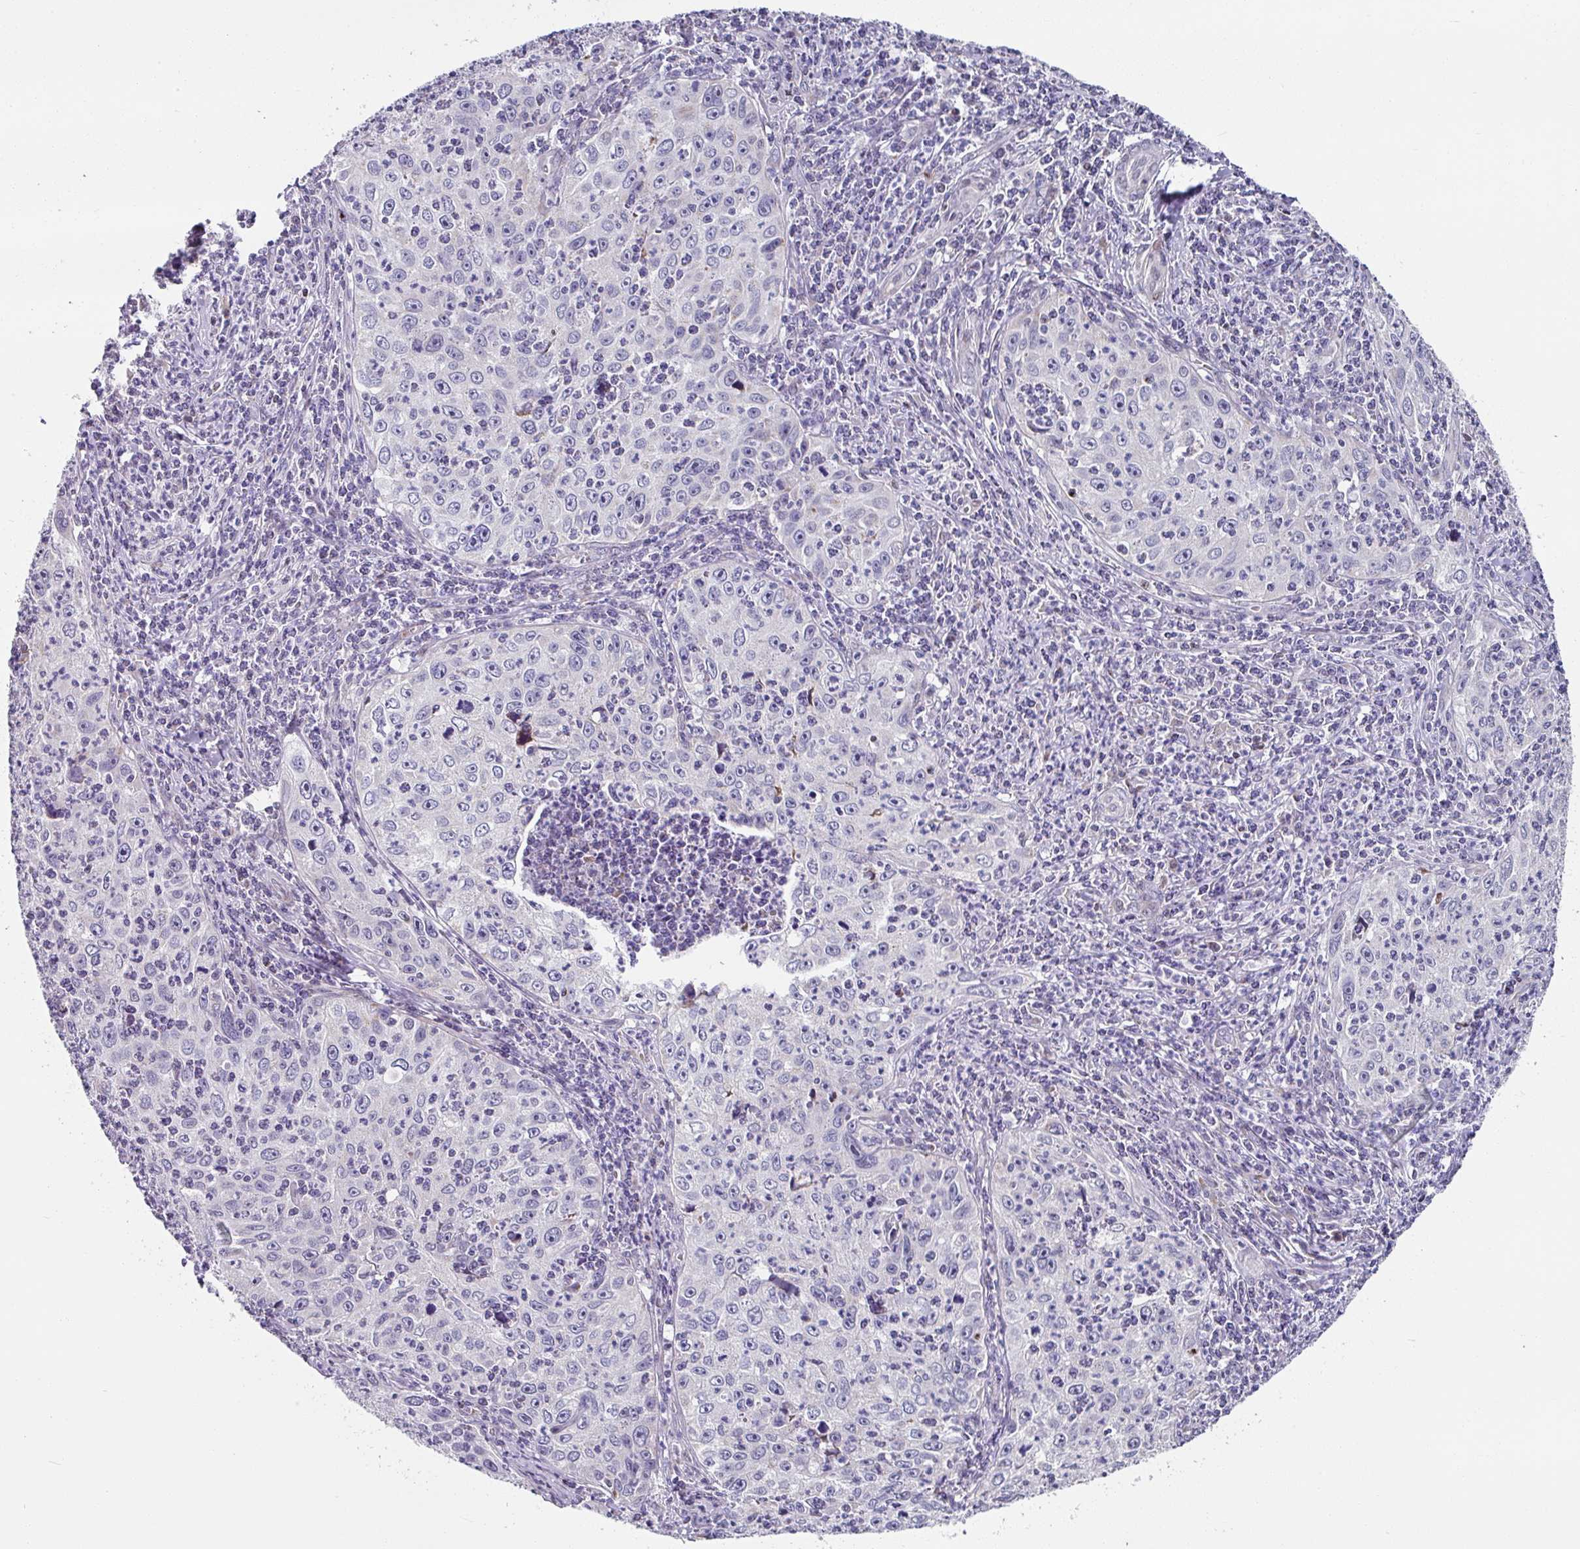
{"staining": {"intensity": "negative", "quantity": "none", "location": "none"}, "tissue": "cervical cancer", "cell_type": "Tumor cells", "image_type": "cancer", "snomed": [{"axis": "morphology", "description": "Squamous cell carcinoma, NOS"}, {"axis": "topography", "description": "Cervix"}], "caption": "Tumor cells show no significant positivity in squamous cell carcinoma (cervical).", "gene": "CBX7", "patient": {"sex": "female", "age": 30}}